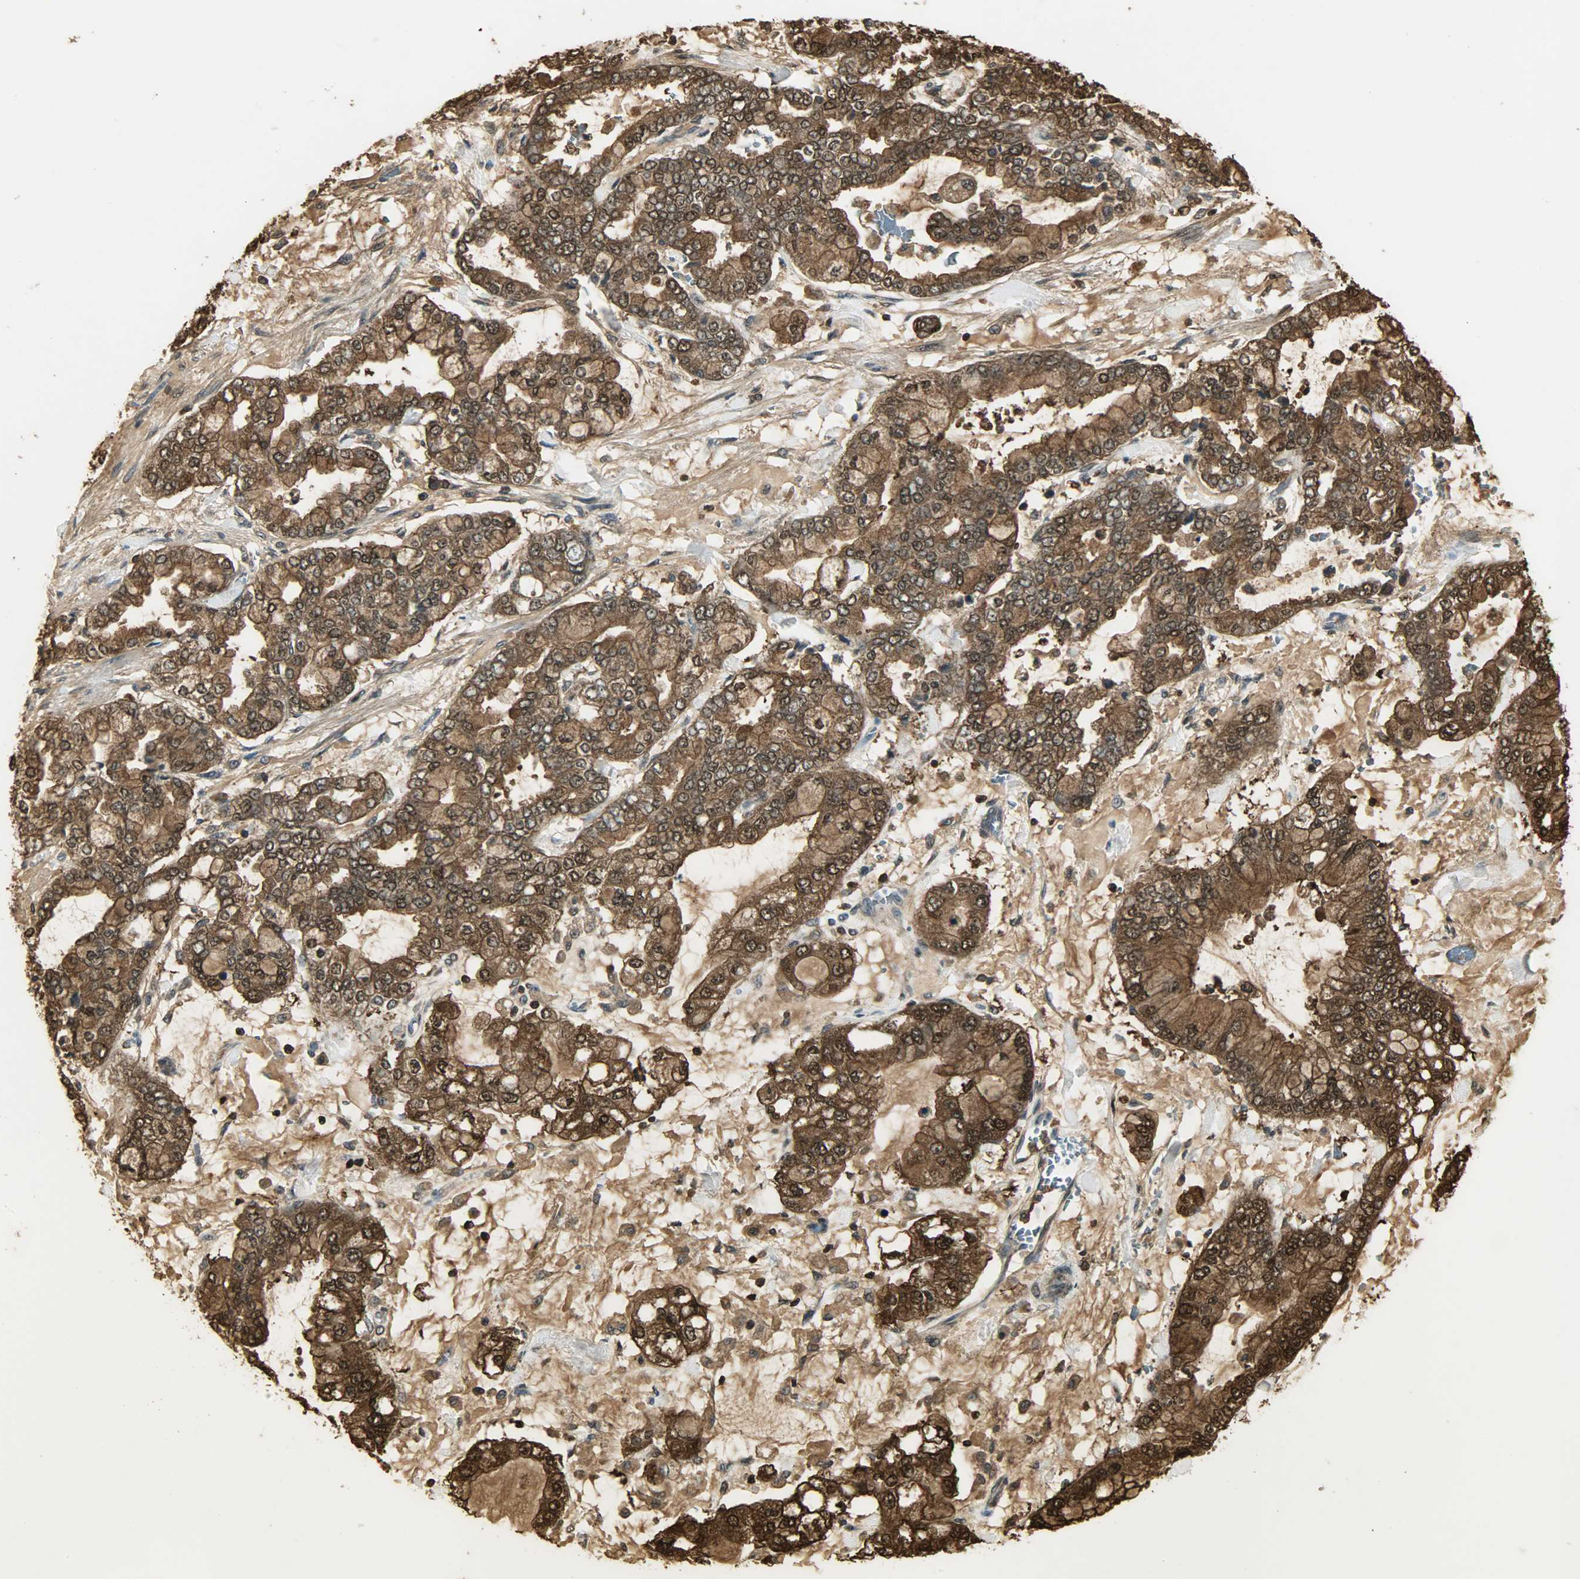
{"staining": {"intensity": "strong", "quantity": ">75%", "location": "cytoplasmic/membranous,nuclear"}, "tissue": "stomach cancer", "cell_type": "Tumor cells", "image_type": "cancer", "snomed": [{"axis": "morphology", "description": "Normal tissue, NOS"}, {"axis": "morphology", "description": "Adenocarcinoma, NOS"}, {"axis": "topography", "description": "Stomach, upper"}, {"axis": "topography", "description": "Stomach"}], "caption": "Stomach cancer (adenocarcinoma) stained with DAB immunohistochemistry (IHC) displays high levels of strong cytoplasmic/membranous and nuclear positivity in about >75% of tumor cells.", "gene": "YWHAZ", "patient": {"sex": "male", "age": 76}}